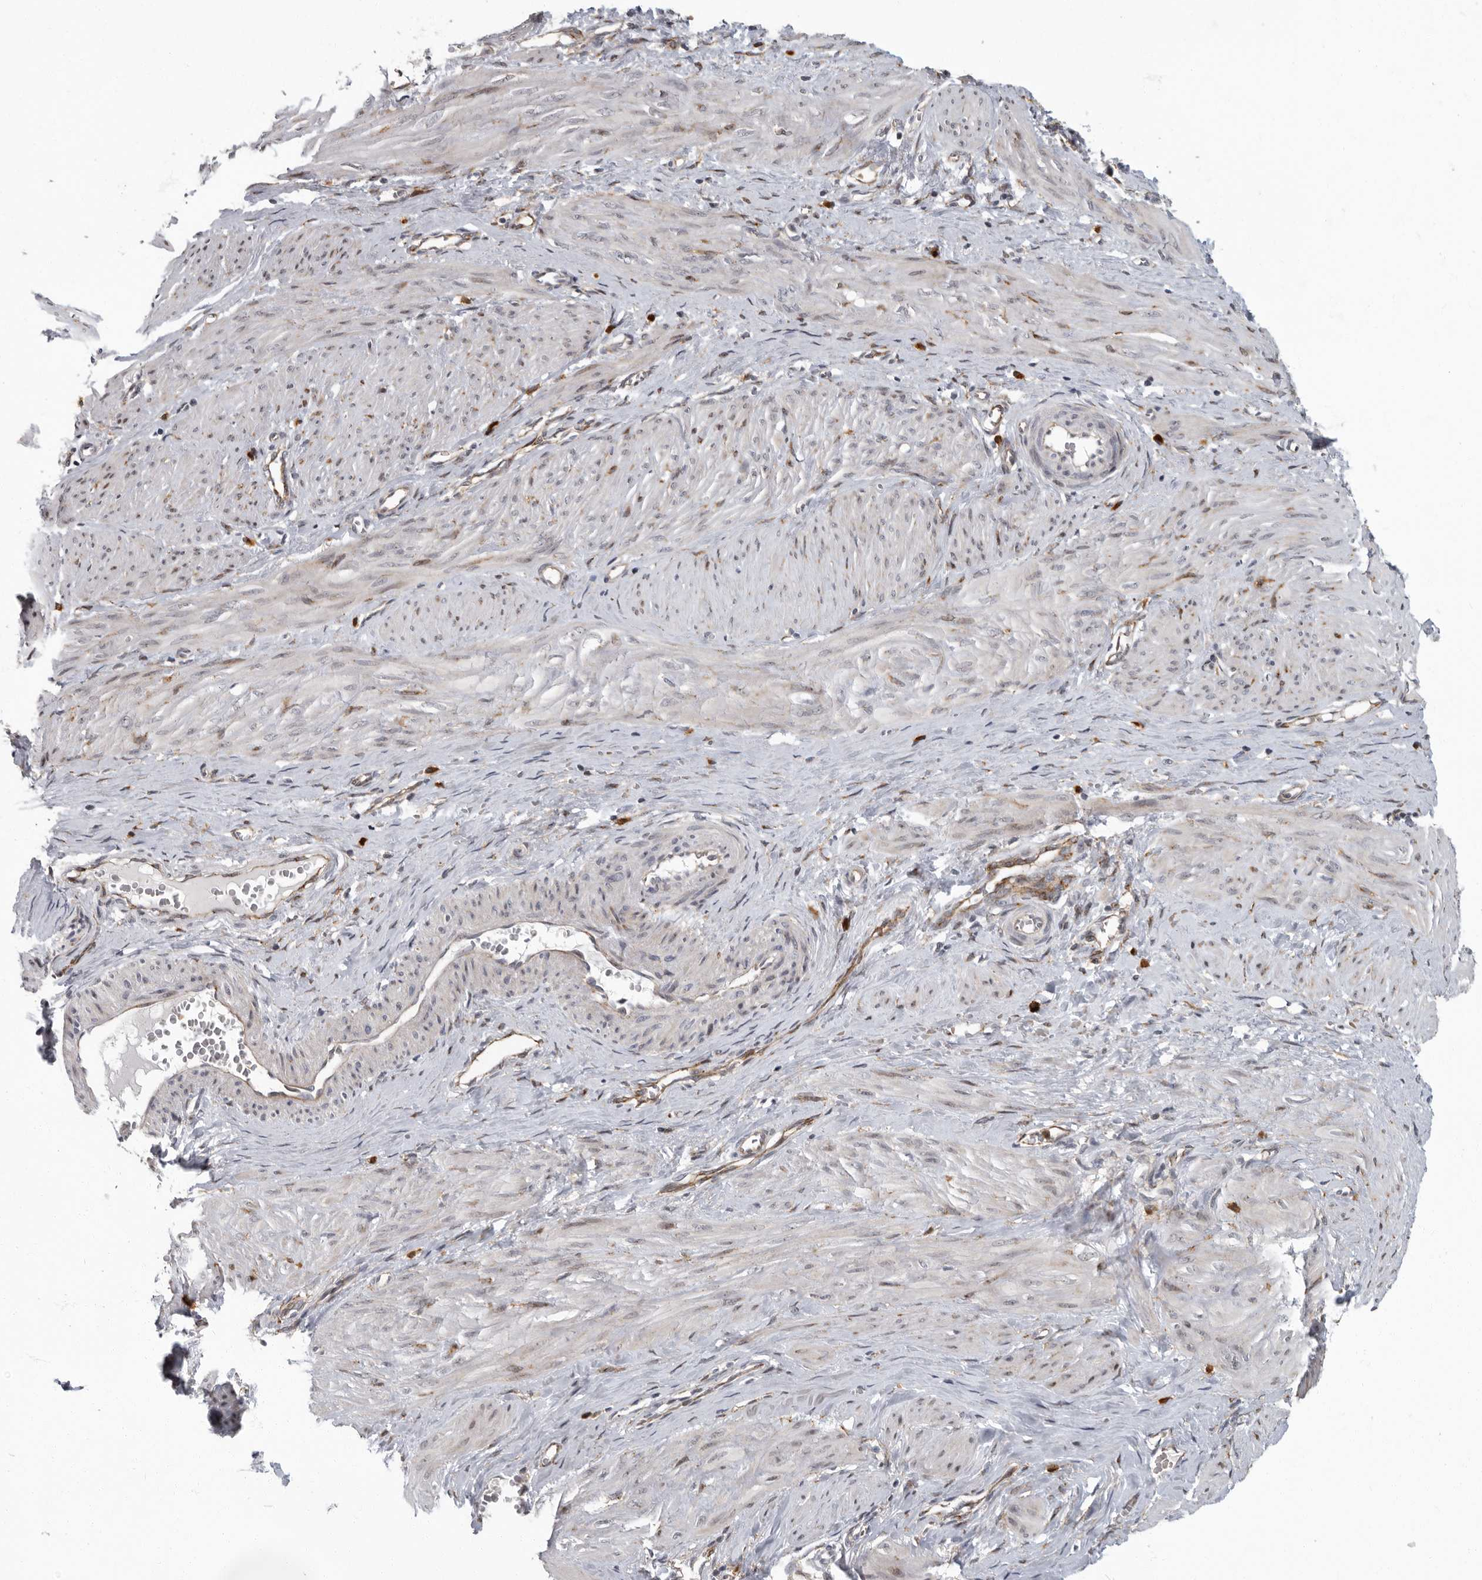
{"staining": {"intensity": "weak", "quantity": "25%-75%", "location": "cytoplasmic/membranous"}, "tissue": "smooth muscle", "cell_type": "Smooth muscle cells", "image_type": "normal", "snomed": [{"axis": "morphology", "description": "Normal tissue, NOS"}, {"axis": "topography", "description": "Endometrium"}], "caption": "Immunohistochemistry (IHC) (DAB (3,3'-diaminobenzidine)) staining of normal human smooth muscle exhibits weak cytoplasmic/membranous protein staining in about 25%-75% of smooth muscle cells. The staining is performed using DAB (3,3'-diaminobenzidine) brown chromogen to label protein expression. The nuclei are counter-stained blue using hematoxylin.", "gene": "PDCD11", "patient": {"sex": "female", "age": 33}}